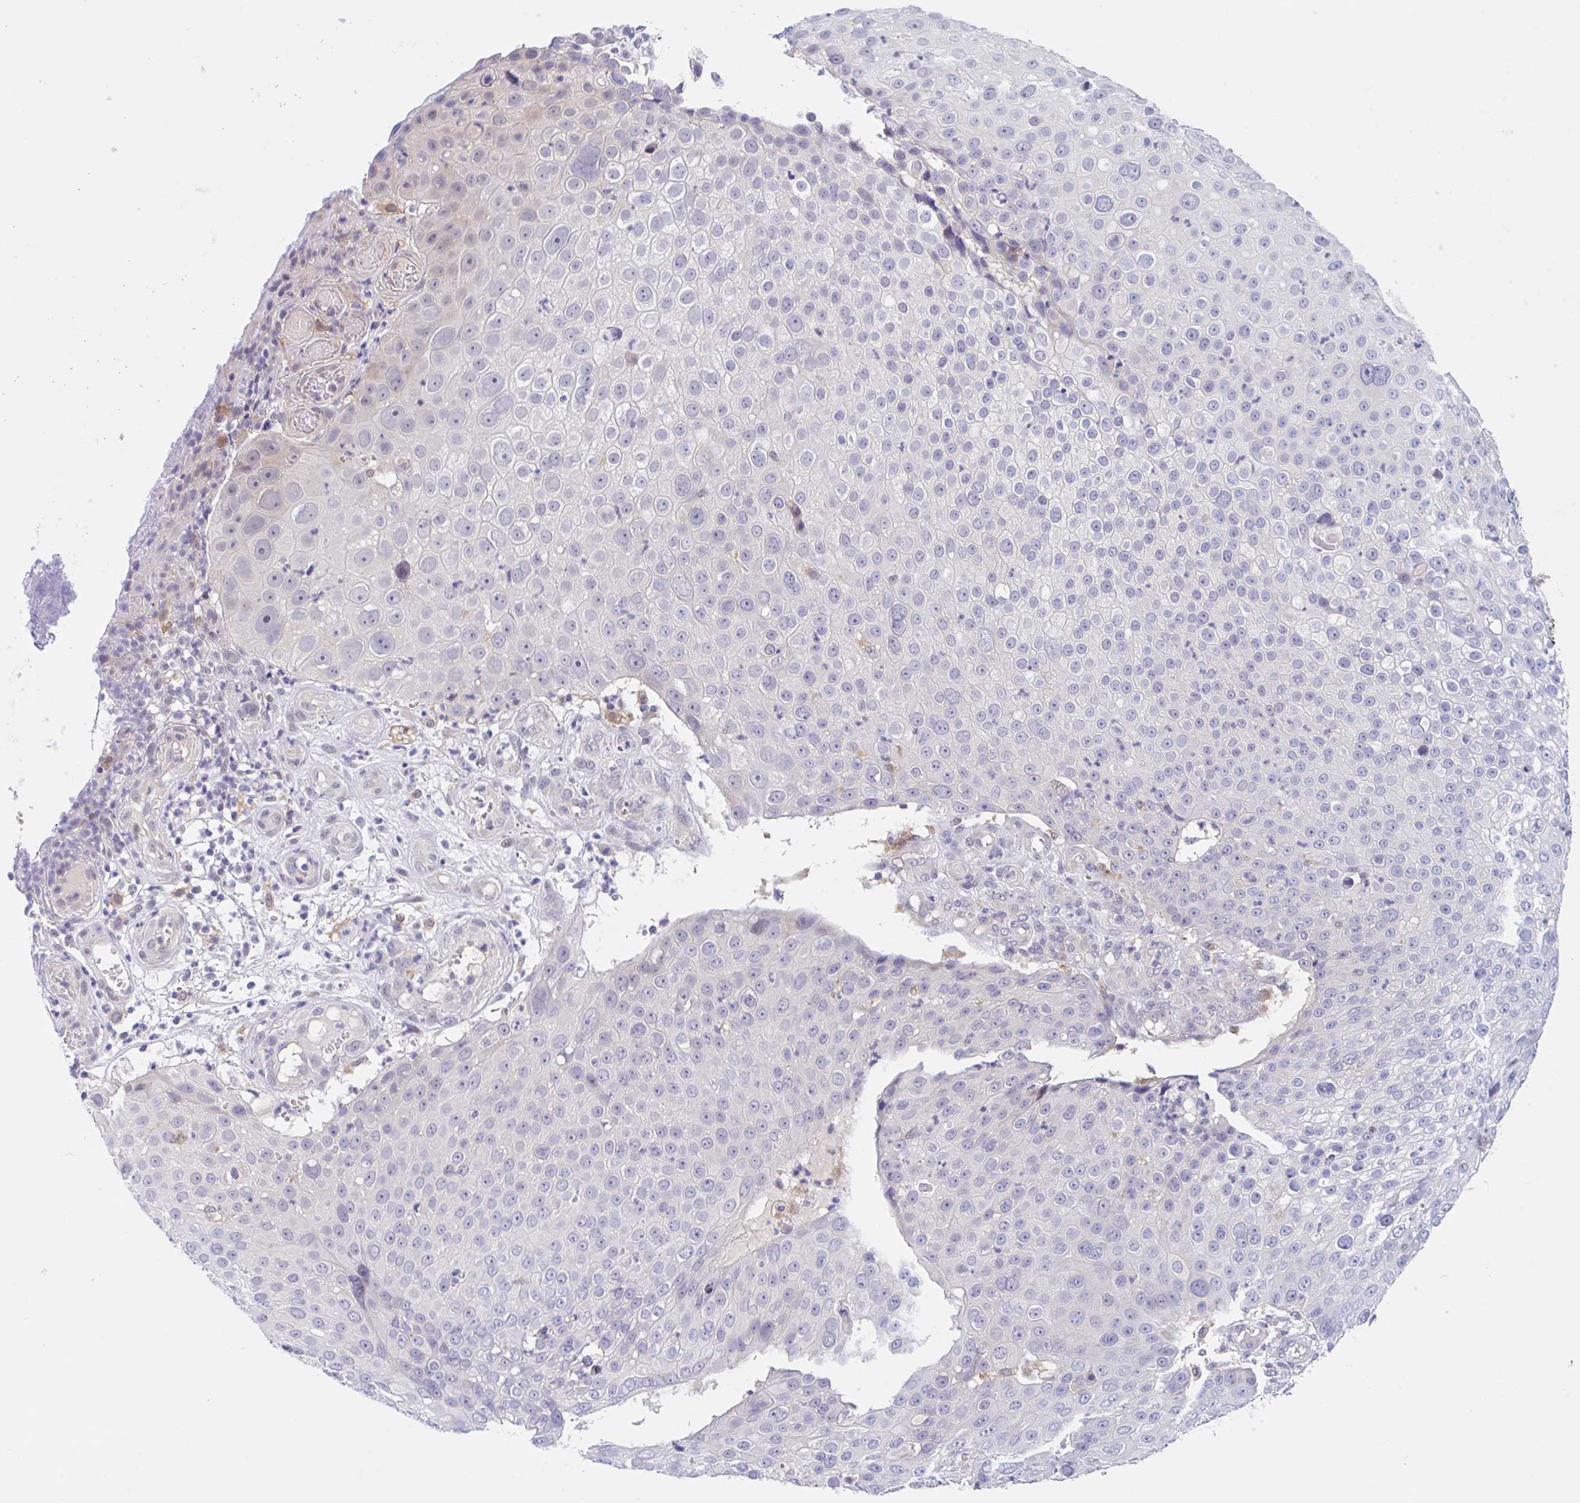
{"staining": {"intensity": "negative", "quantity": "none", "location": "none"}, "tissue": "skin cancer", "cell_type": "Tumor cells", "image_type": "cancer", "snomed": [{"axis": "morphology", "description": "Squamous cell carcinoma, NOS"}, {"axis": "topography", "description": "Skin"}], "caption": "A high-resolution photomicrograph shows immunohistochemistry staining of skin squamous cell carcinoma, which shows no significant staining in tumor cells.", "gene": "TMEM86A", "patient": {"sex": "male", "age": 71}}